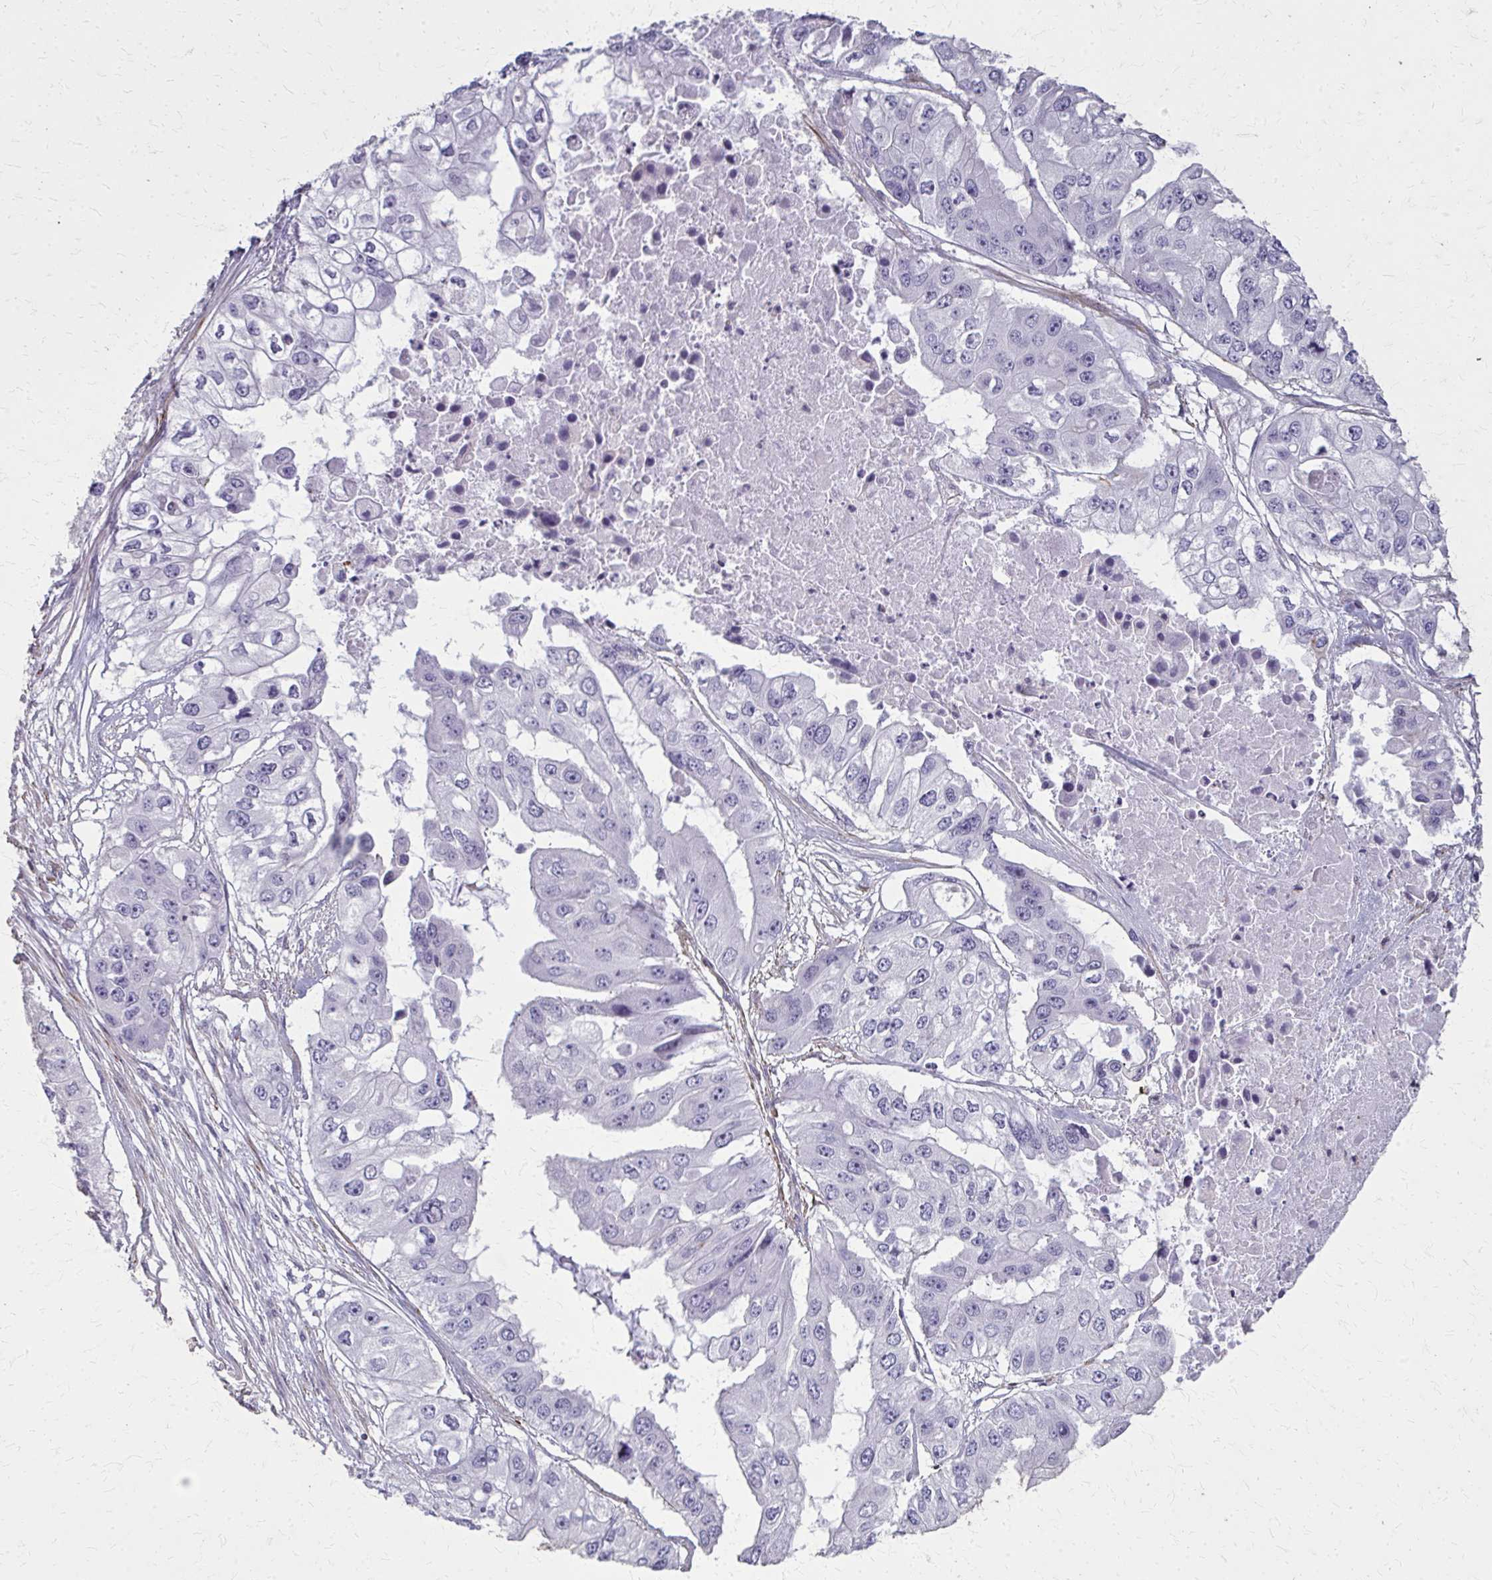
{"staining": {"intensity": "negative", "quantity": "none", "location": "none"}, "tissue": "ovarian cancer", "cell_type": "Tumor cells", "image_type": "cancer", "snomed": [{"axis": "morphology", "description": "Cystadenocarcinoma, serous, NOS"}, {"axis": "topography", "description": "Ovary"}], "caption": "This is a histopathology image of IHC staining of ovarian serous cystadenocarcinoma, which shows no staining in tumor cells.", "gene": "TENM4", "patient": {"sex": "female", "age": 56}}